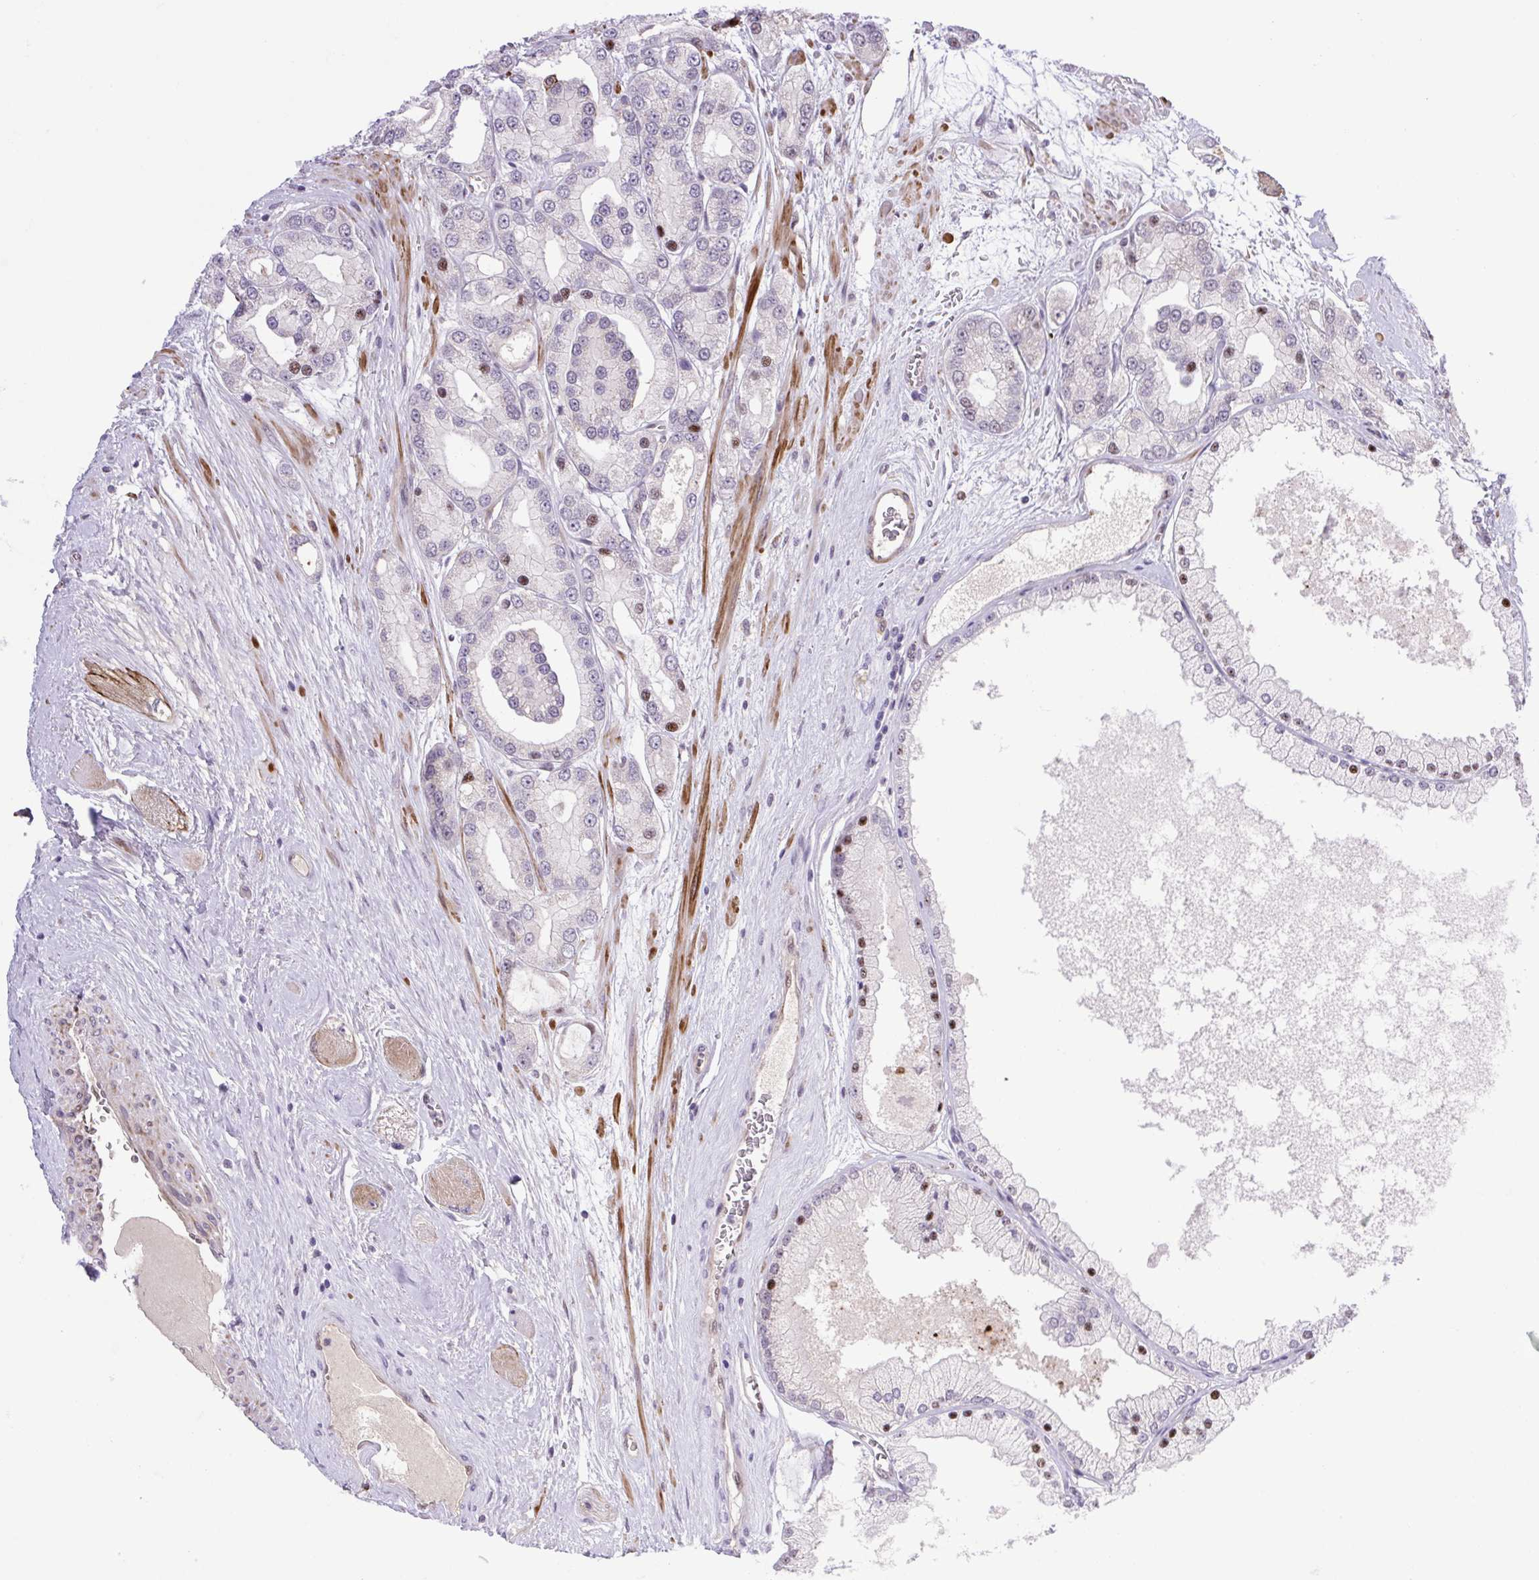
{"staining": {"intensity": "moderate", "quantity": "25%-75%", "location": "nuclear"}, "tissue": "prostate cancer", "cell_type": "Tumor cells", "image_type": "cancer", "snomed": [{"axis": "morphology", "description": "Adenocarcinoma, High grade"}, {"axis": "topography", "description": "Prostate"}], "caption": "Human prostate cancer stained for a protein (brown) demonstrates moderate nuclear positive positivity in about 25%-75% of tumor cells.", "gene": "ERG", "patient": {"sex": "male", "age": 67}}